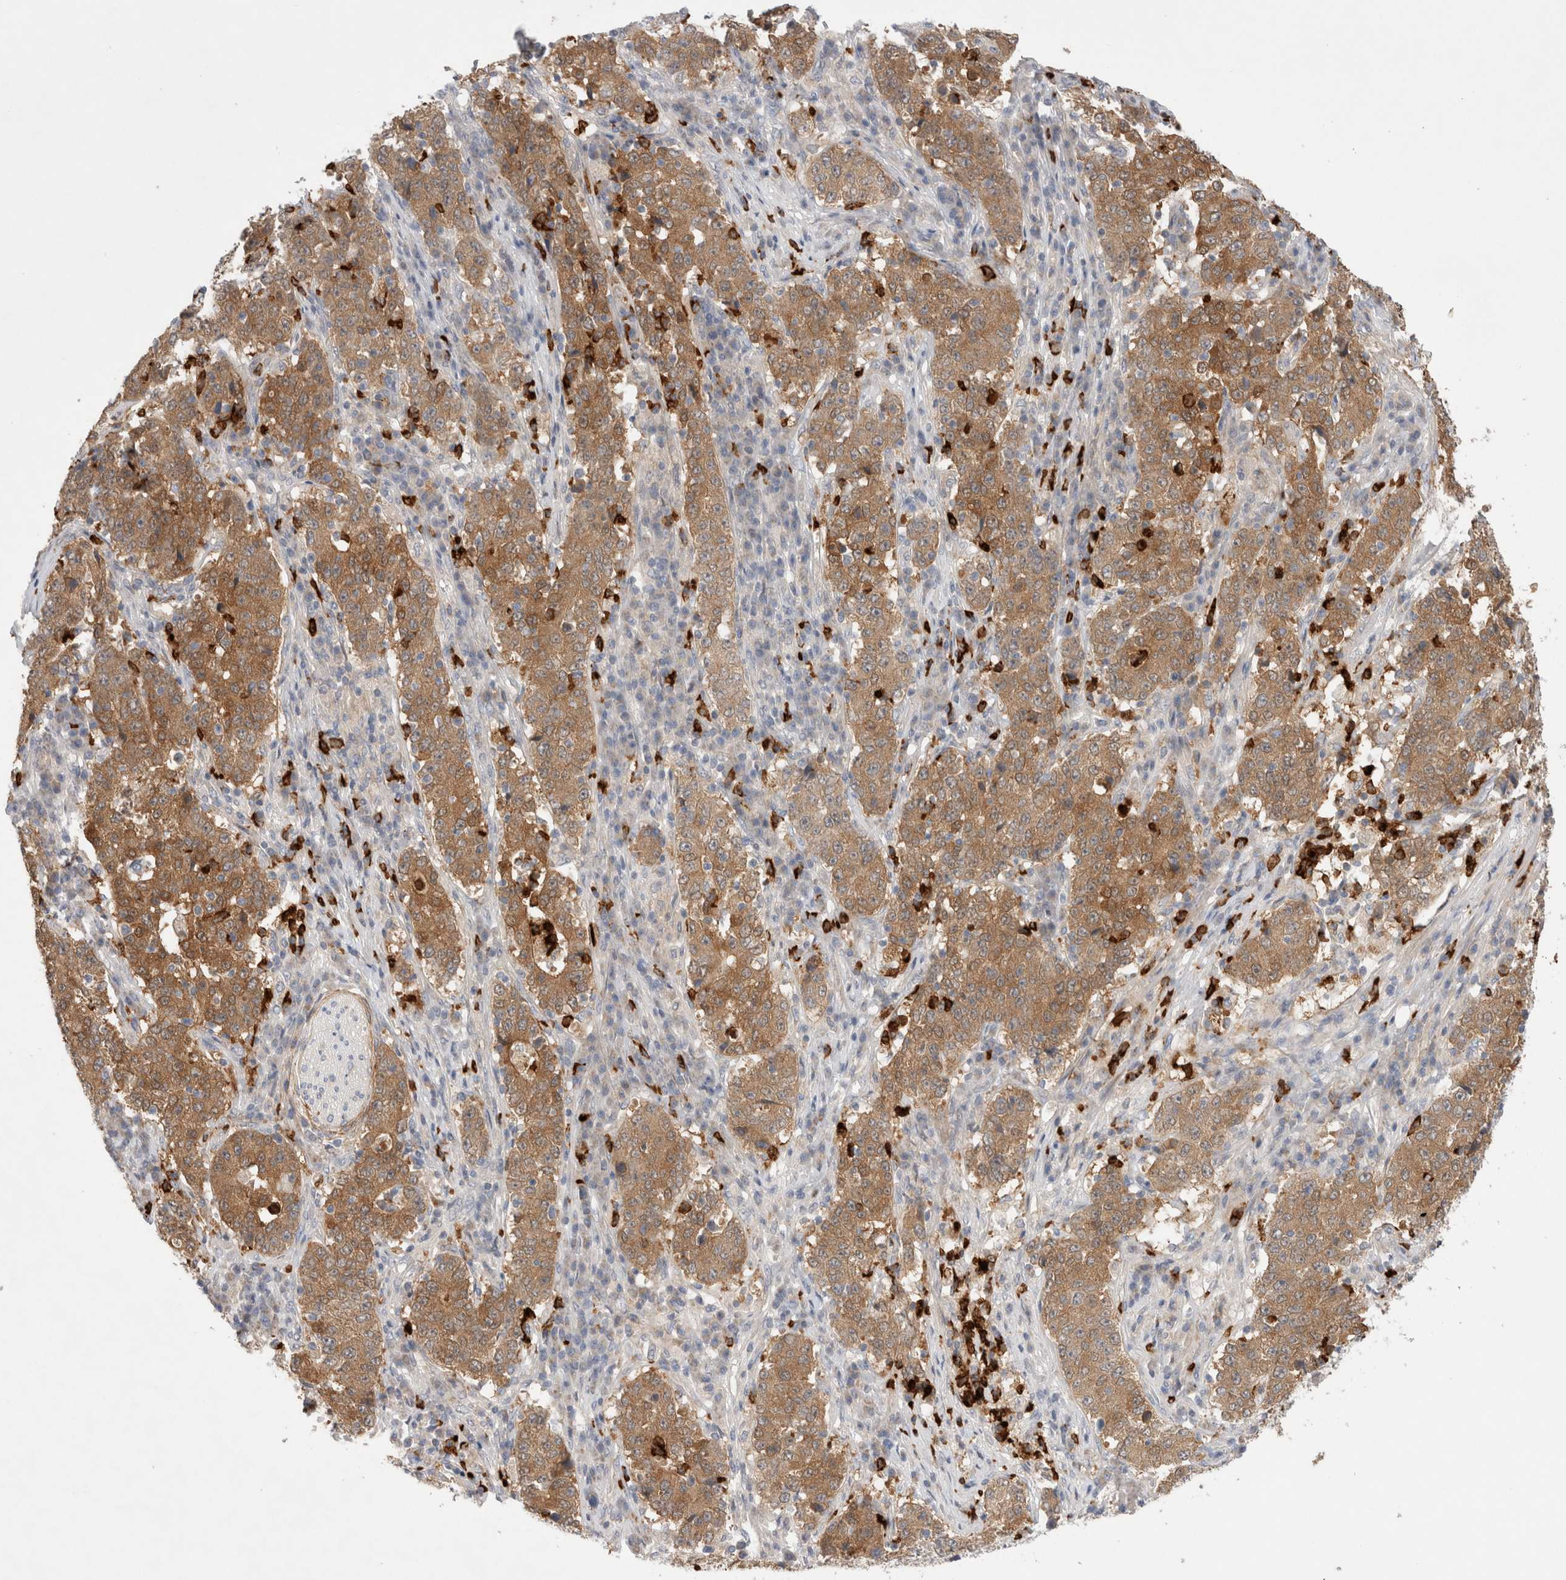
{"staining": {"intensity": "moderate", "quantity": ">75%", "location": "cytoplasmic/membranous"}, "tissue": "stomach cancer", "cell_type": "Tumor cells", "image_type": "cancer", "snomed": [{"axis": "morphology", "description": "Adenocarcinoma, NOS"}, {"axis": "topography", "description": "Stomach"}], "caption": "The photomicrograph shows immunohistochemical staining of stomach cancer (adenocarcinoma). There is moderate cytoplasmic/membranous positivity is identified in about >75% of tumor cells.", "gene": "GSDMB", "patient": {"sex": "male", "age": 59}}